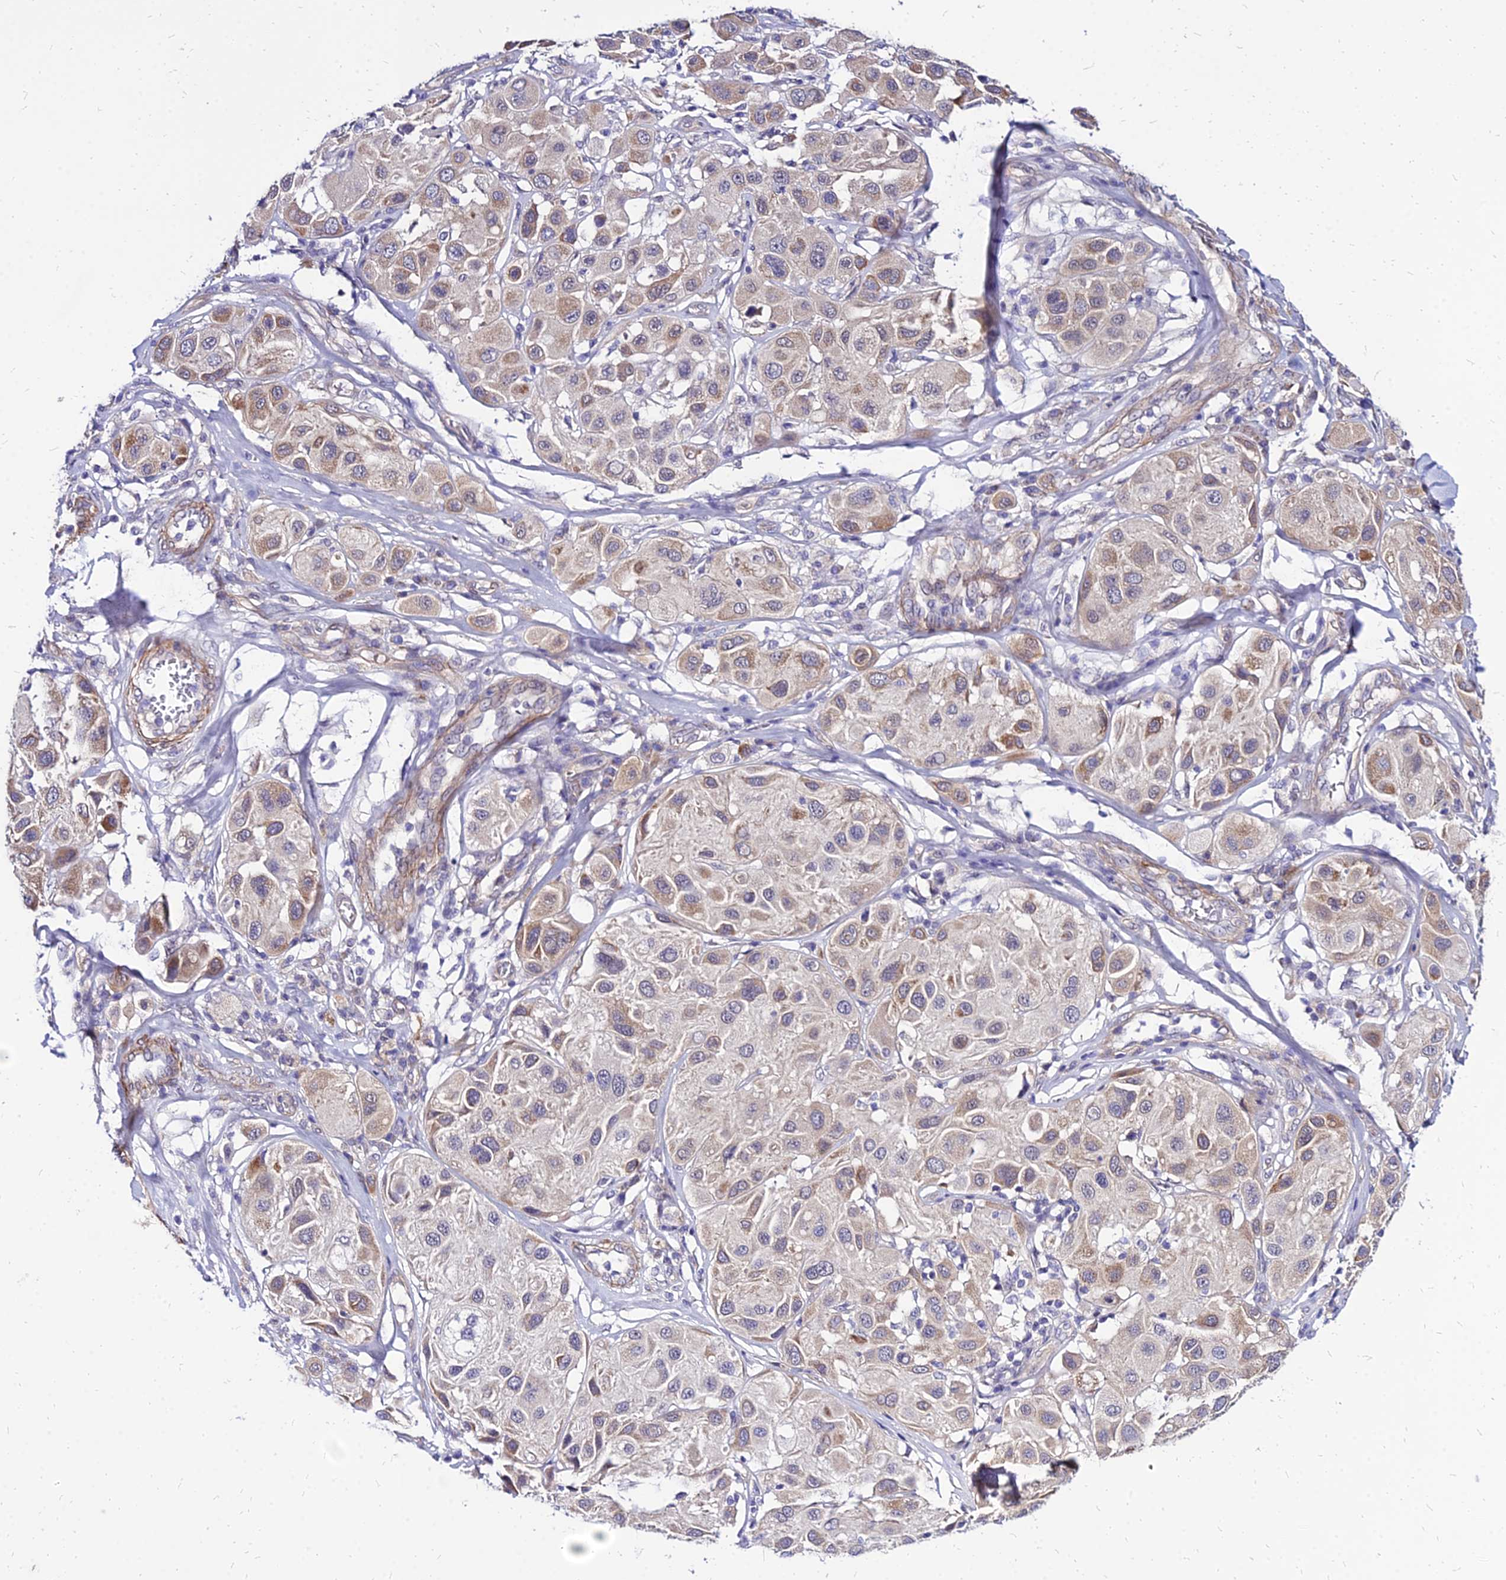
{"staining": {"intensity": "weak", "quantity": "25%-75%", "location": "cytoplasmic/membranous"}, "tissue": "melanoma", "cell_type": "Tumor cells", "image_type": "cancer", "snomed": [{"axis": "morphology", "description": "Malignant melanoma, Metastatic site"}, {"axis": "topography", "description": "Skin"}], "caption": "Immunohistochemical staining of human malignant melanoma (metastatic site) shows low levels of weak cytoplasmic/membranous positivity in approximately 25%-75% of tumor cells.", "gene": "YEATS2", "patient": {"sex": "male", "age": 41}}